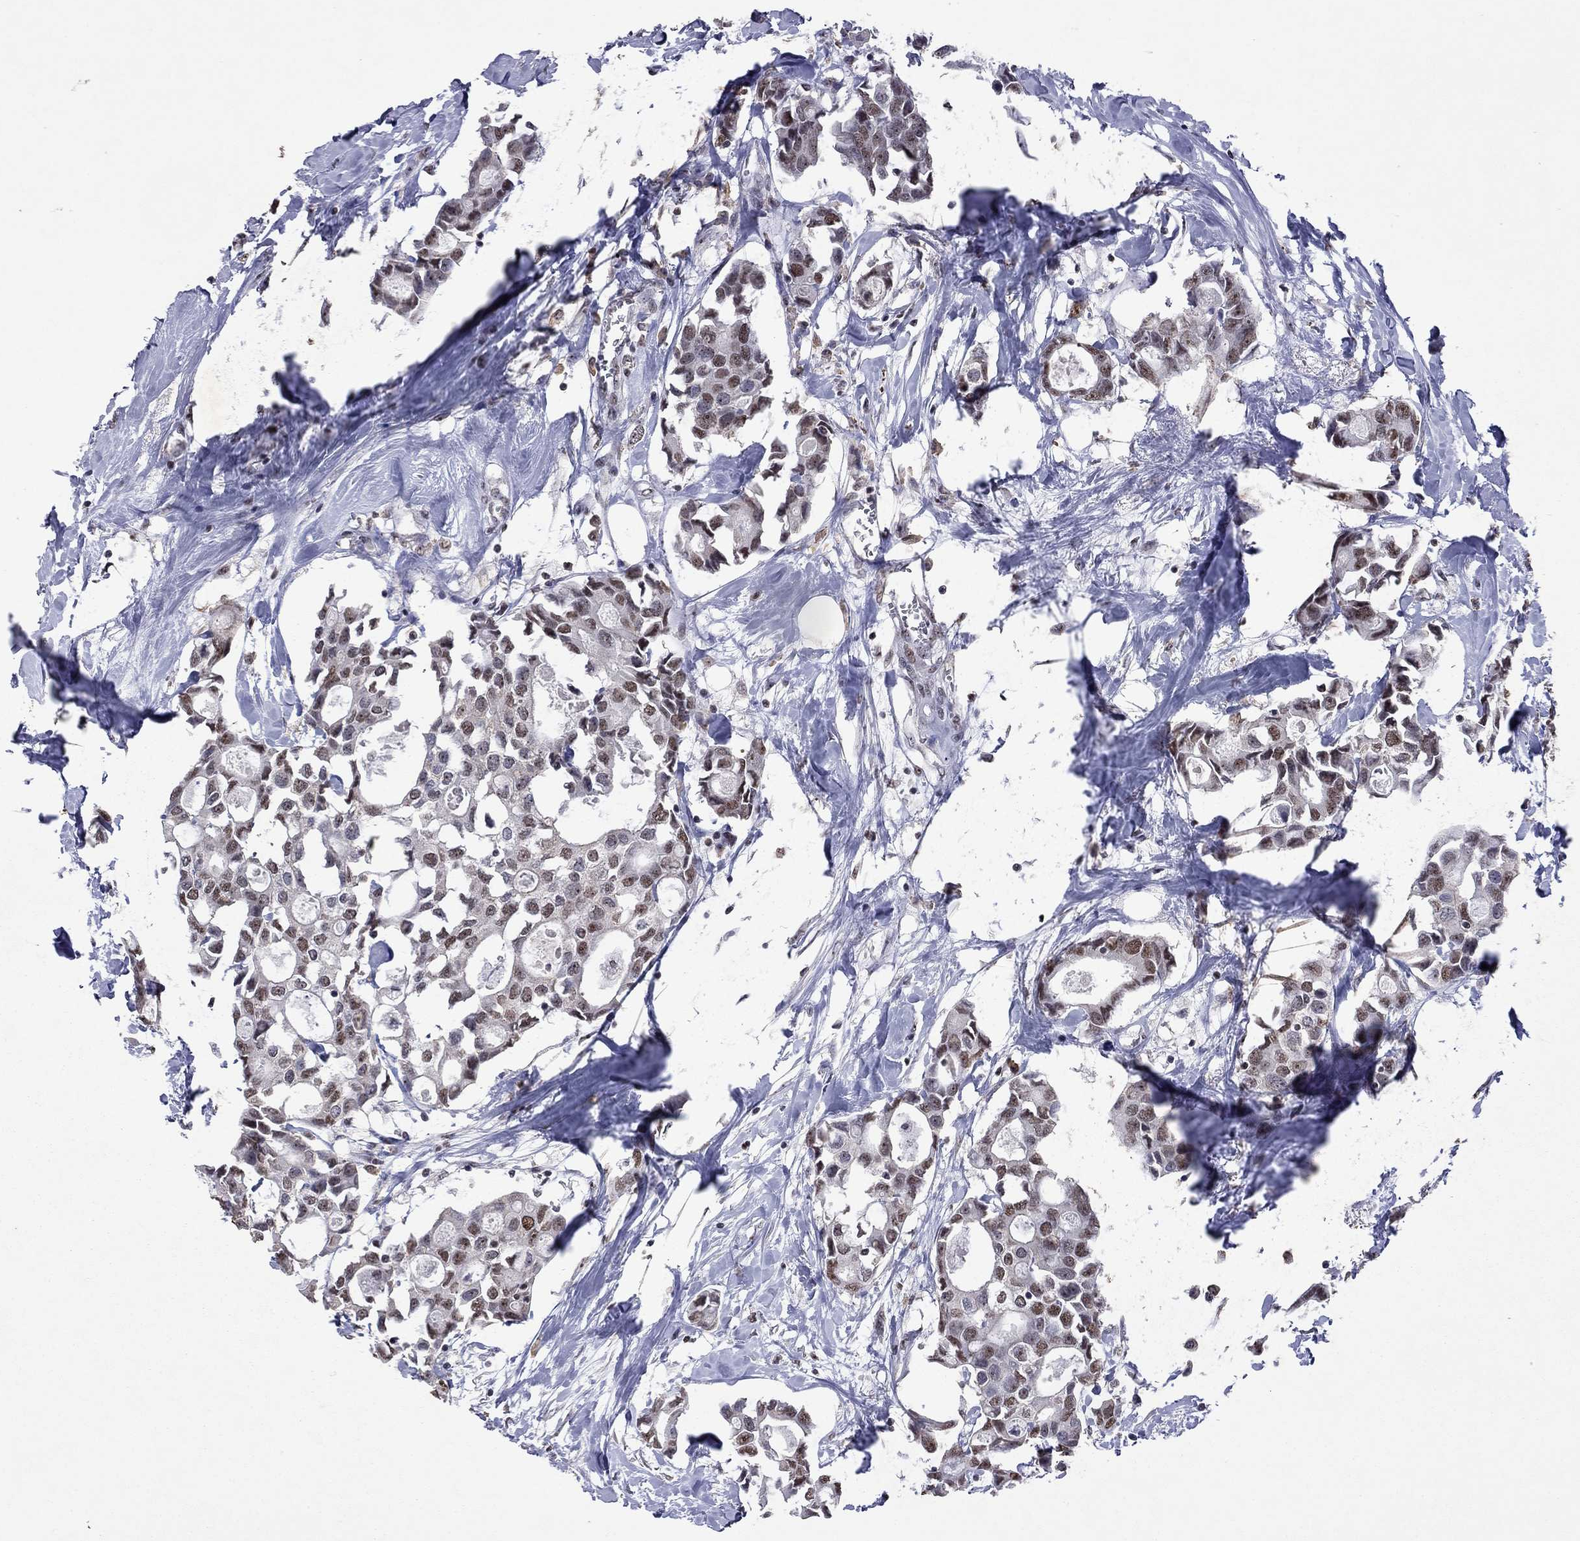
{"staining": {"intensity": "moderate", "quantity": "25%-75%", "location": "nuclear"}, "tissue": "breast cancer", "cell_type": "Tumor cells", "image_type": "cancer", "snomed": [{"axis": "morphology", "description": "Duct carcinoma"}, {"axis": "topography", "description": "Breast"}], "caption": "Immunohistochemical staining of infiltrating ductal carcinoma (breast) demonstrates medium levels of moderate nuclear positivity in approximately 25%-75% of tumor cells.", "gene": "SPOUT1", "patient": {"sex": "female", "age": 83}}